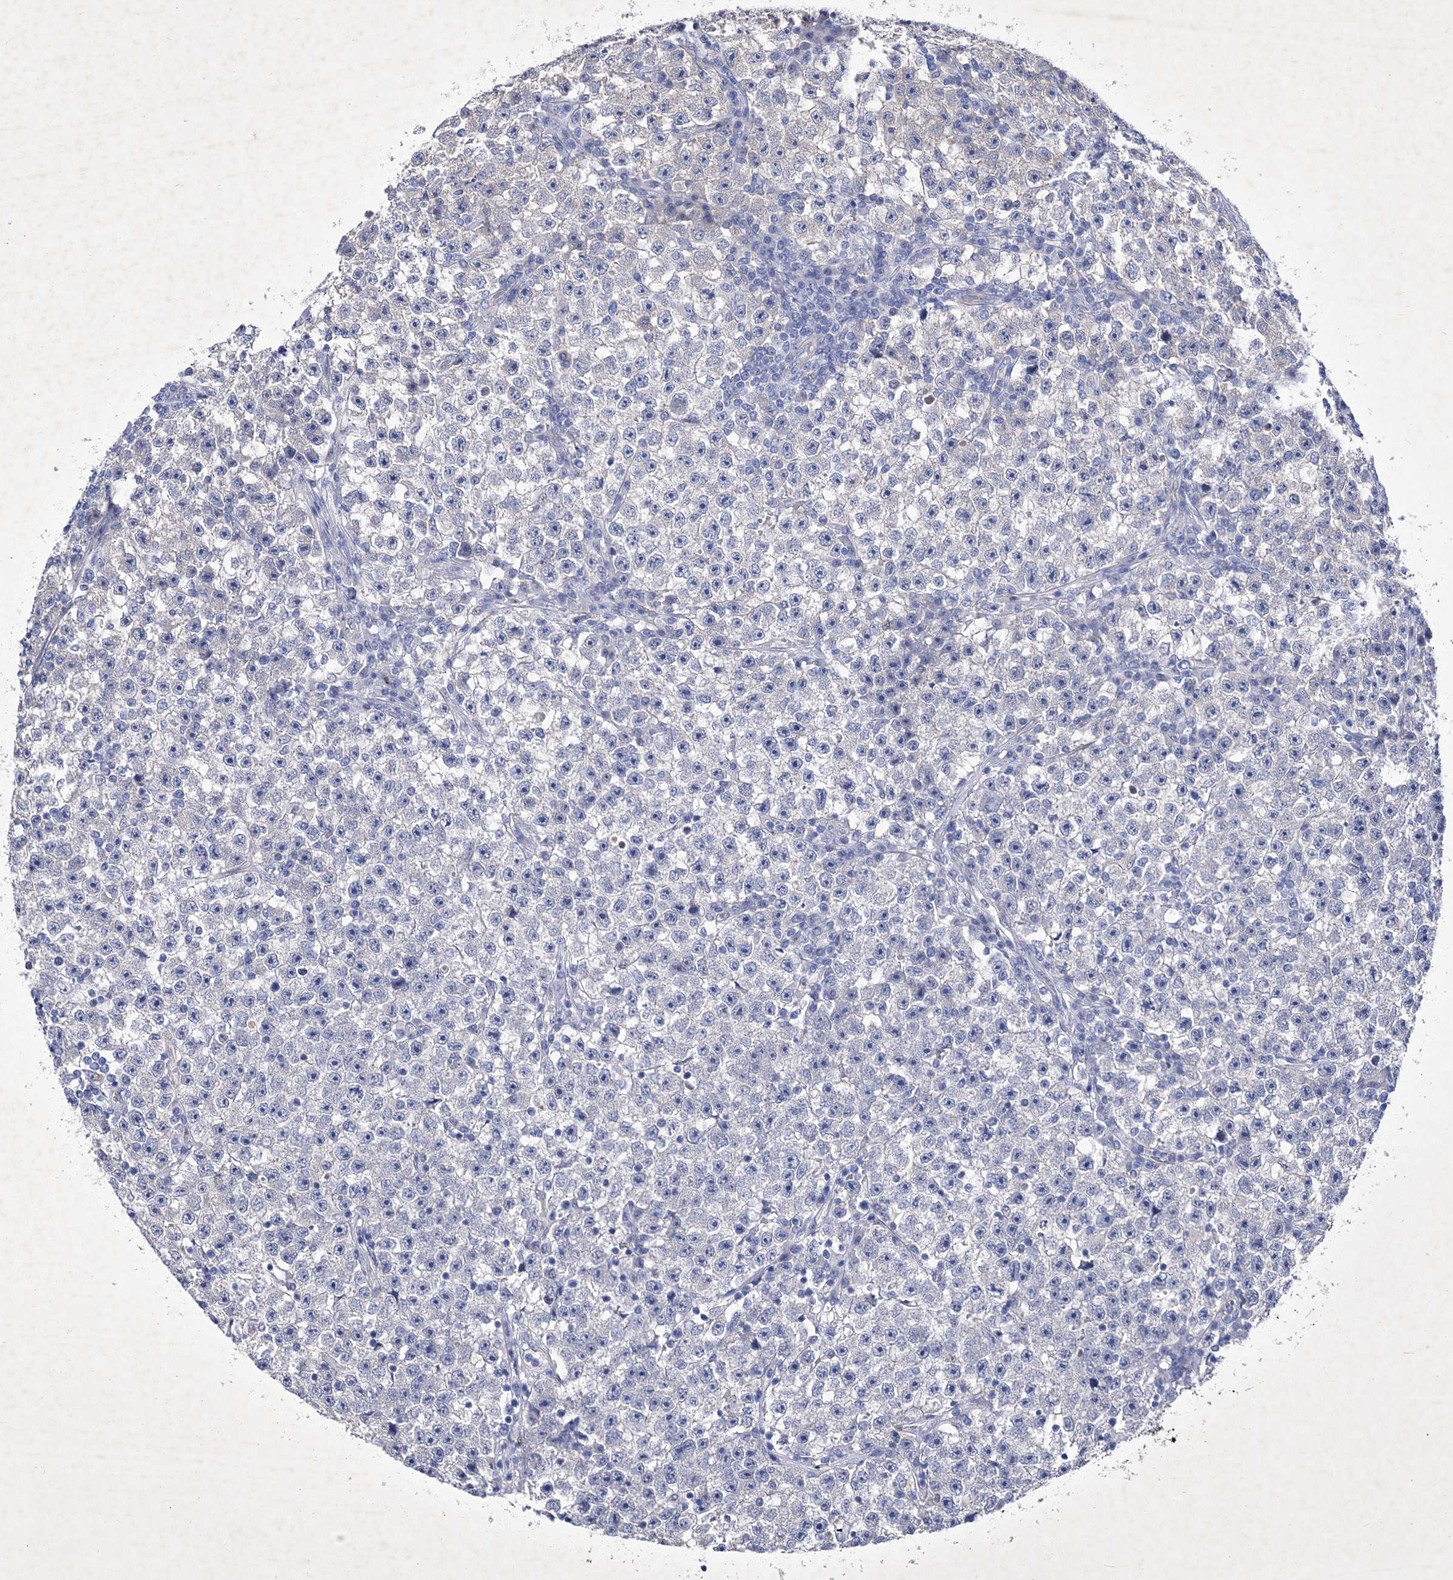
{"staining": {"intensity": "negative", "quantity": "none", "location": "none"}, "tissue": "testis cancer", "cell_type": "Tumor cells", "image_type": "cancer", "snomed": [{"axis": "morphology", "description": "Seminoma, NOS"}, {"axis": "topography", "description": "Testis"}], "caption": "An IHC image of testis seminoma is shown. There is no staining in tumor cells of testis seminoma. The staining was performed using DAB to visualize the protein expression in brown, while the nuclei were stained in blue with hematoxylin (Magnification: 20x).", "gene": "GPN1", "patient": {"sex": "male", "age": 22}}